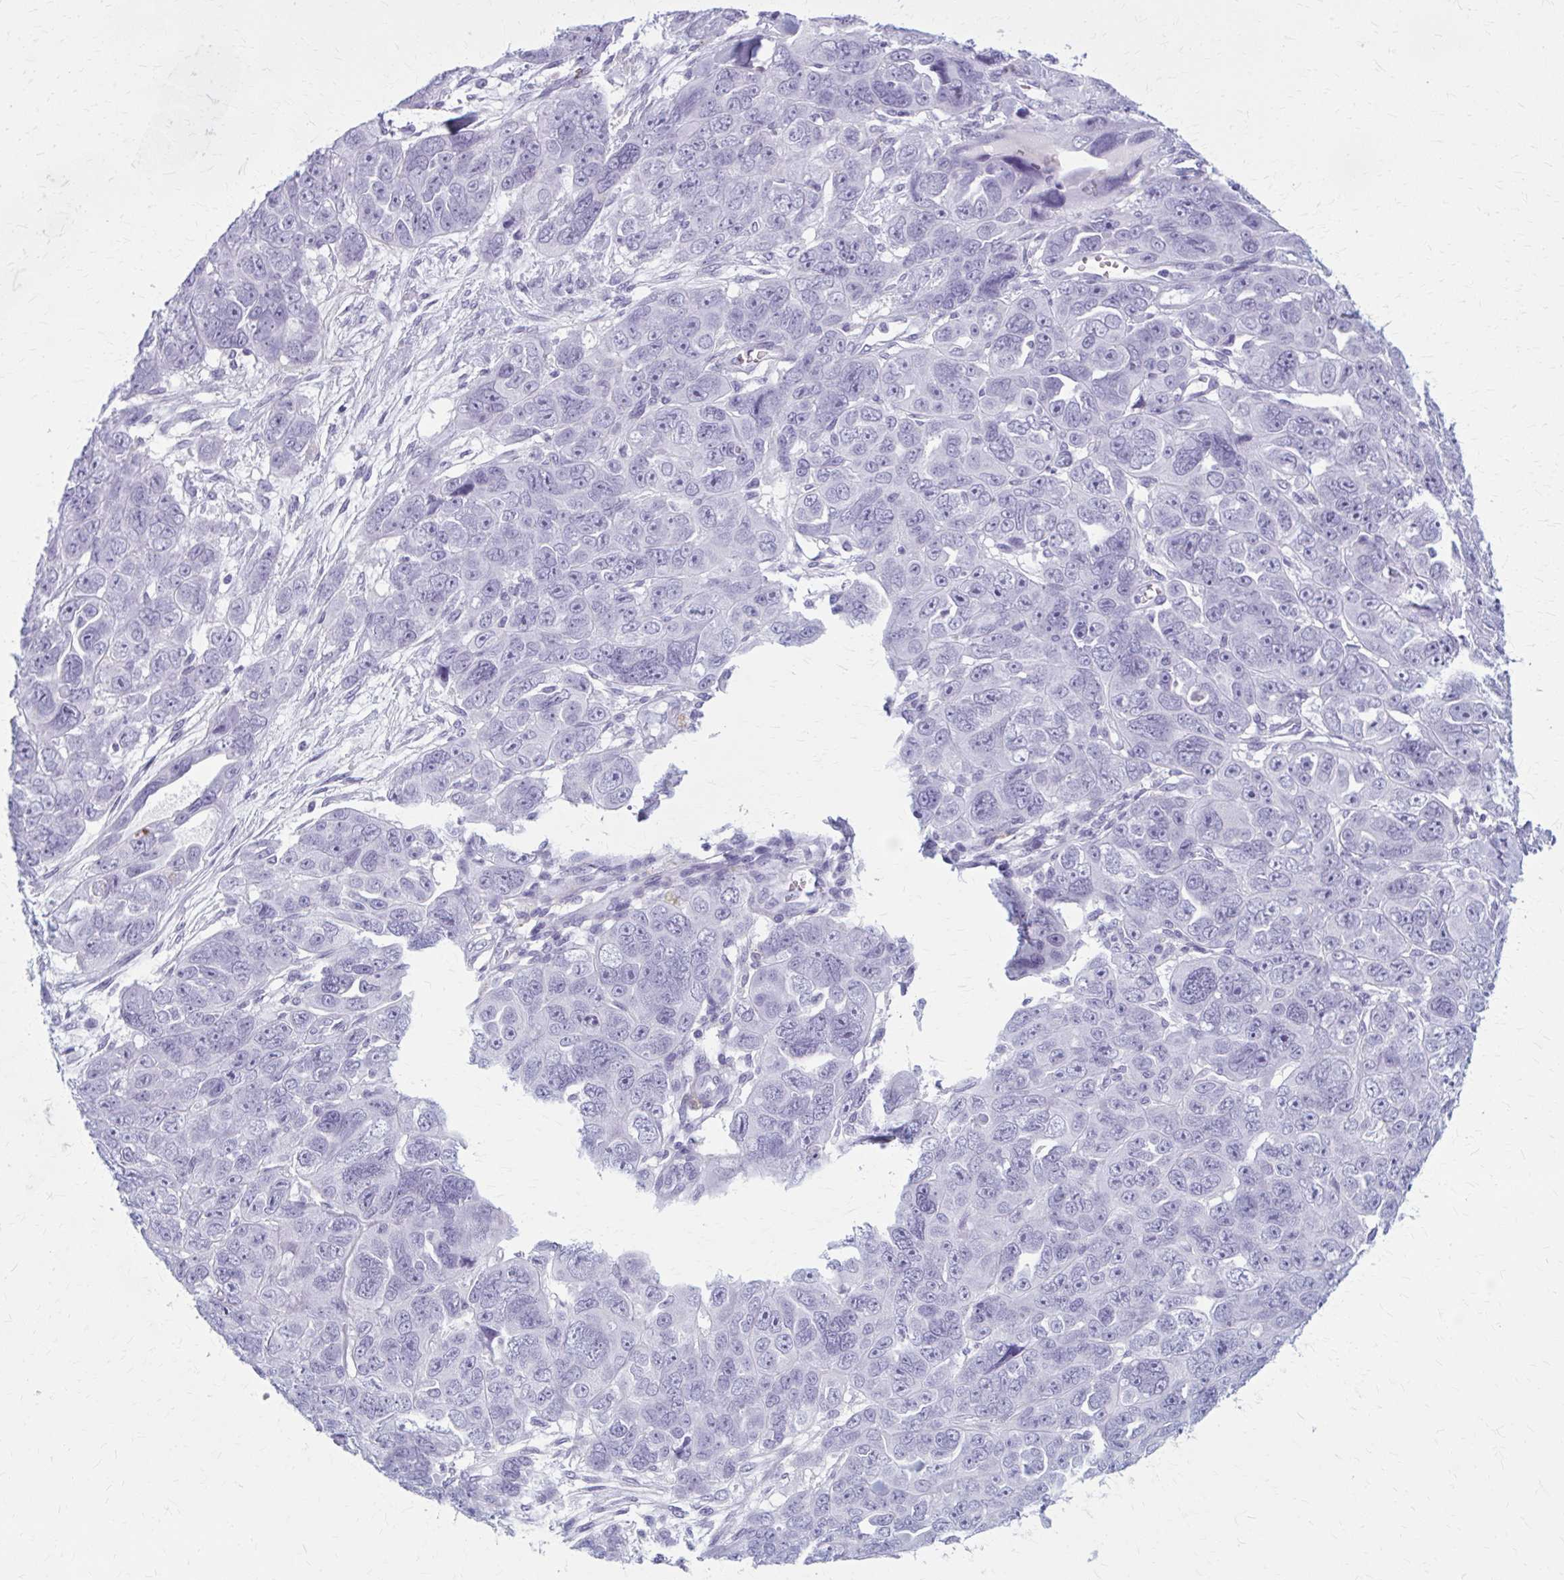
{"staining": {"intensity": "negative", "quantity": "none", "location": "none"}, "tissue": "ovarian cancer", "cell_type": "Tumor cells", "image_type": "cancer", "snomed": [{"axis": "morphology", "description": "Cystadenocarcinoma, serous, NOS"}, {"axis": "topography", "description": "Ovary"}], "caption": "The histopathology image displays no significant positivity in tumor cells of ovarian cancer.", "gene": "ZDHHC7", "patient": {"sex": "female", "age": 63}}